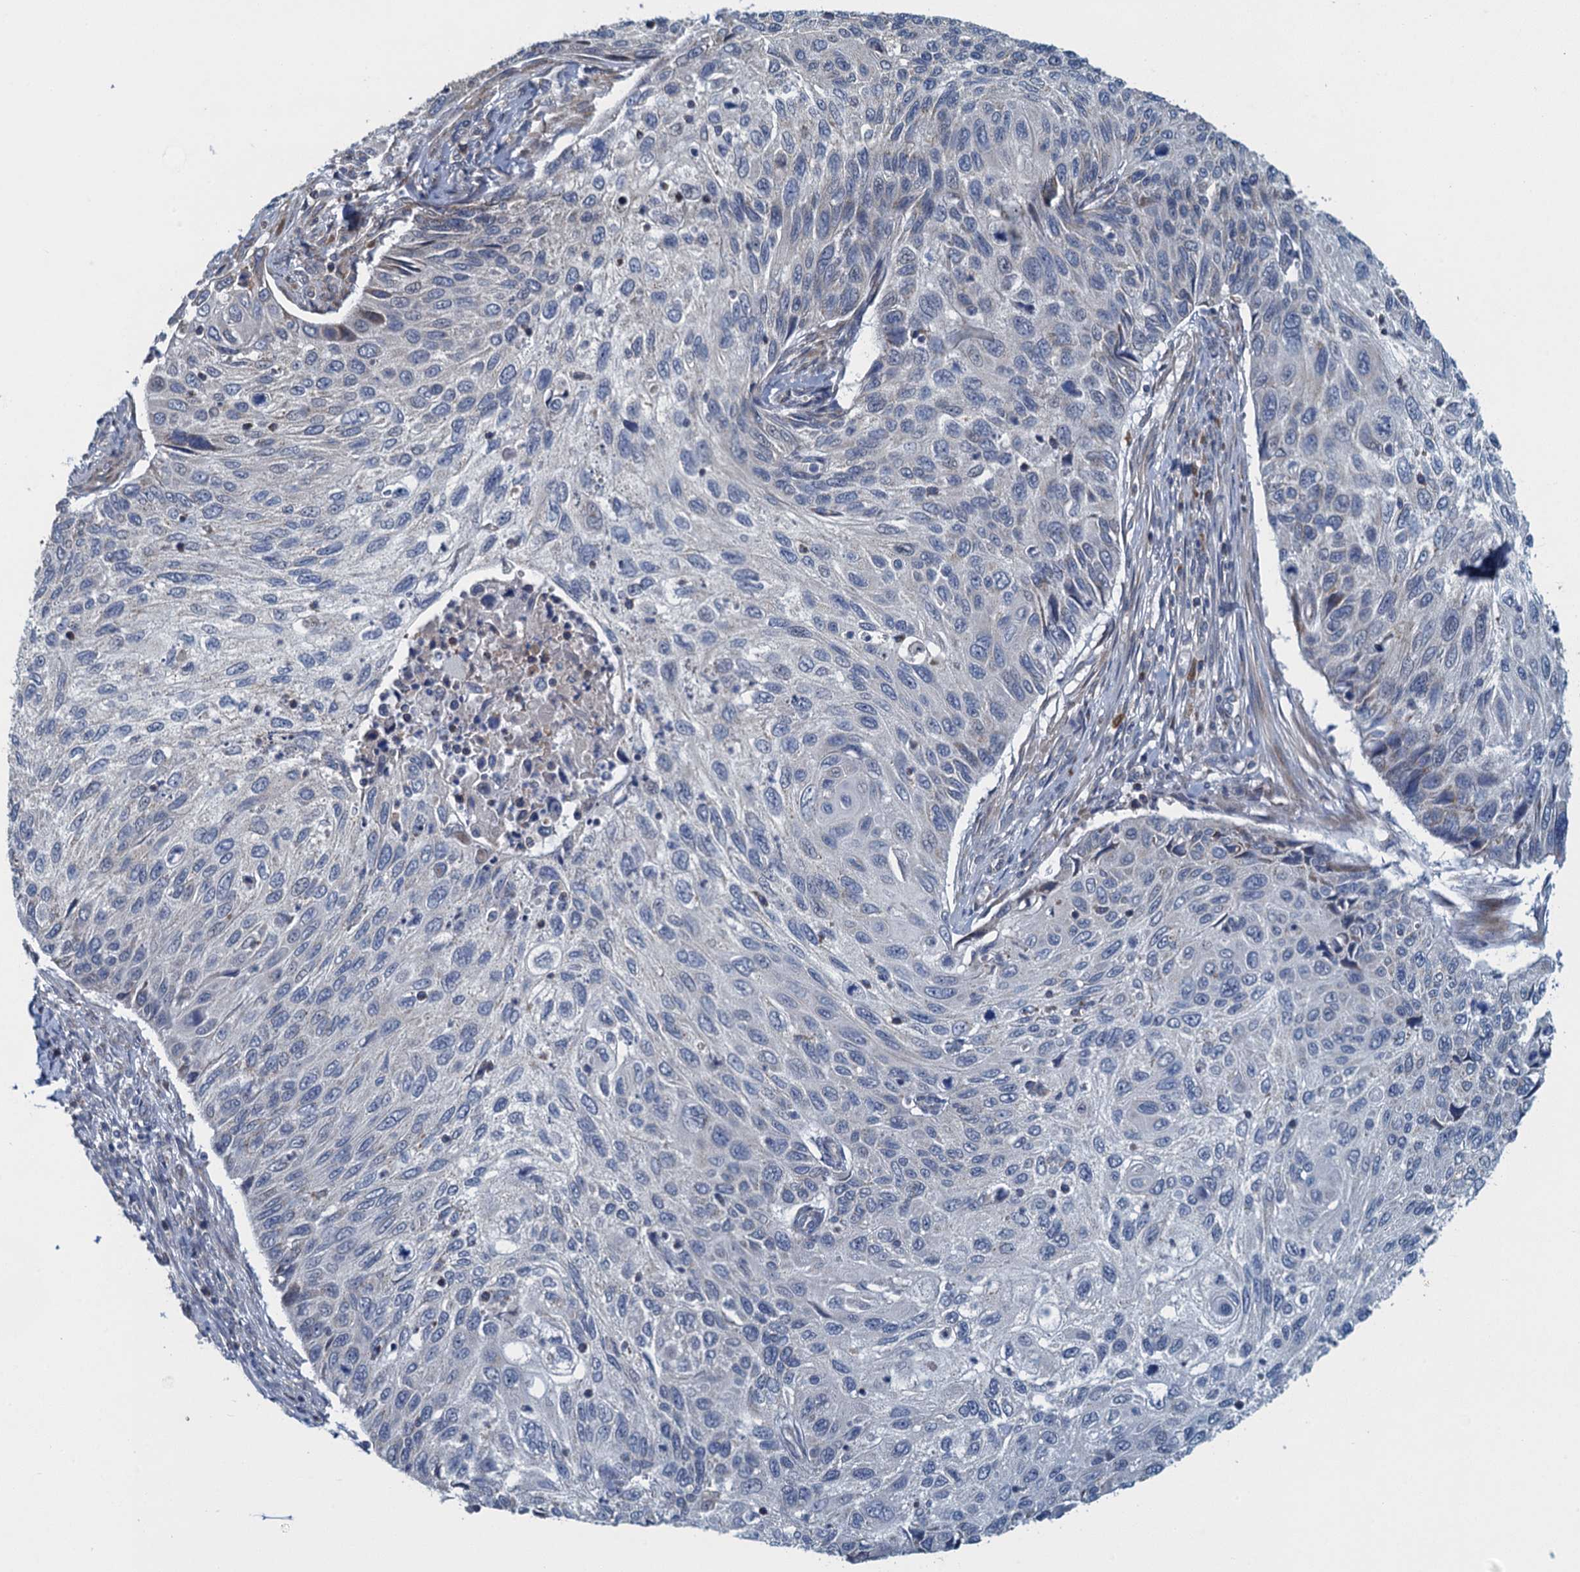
{"staining": {"intensity": "negative", "quantity": "none", "location": "none"}, "tissue": "cervical cancer", "cell_type": "Tumor cells", "image_type": "cancer", "snomed": [{"axis": "morphology", "description": "Squamous cell carcinoma, NOS"}, {"axis": "topography", "description": "Cervix"}], "caption": "Immunohistochemistry (IHC) image of neoplastic tissue: human cervical cancer stained with DAB (3,3'-diaminobenzidine) displays no significant protein positivity in tumor cells. (DAB immunohistochemistry visualized using brightfield microscopy, high magnification).", "gene": "ALG2", "patient": {"sex": "female", "age": 70}}